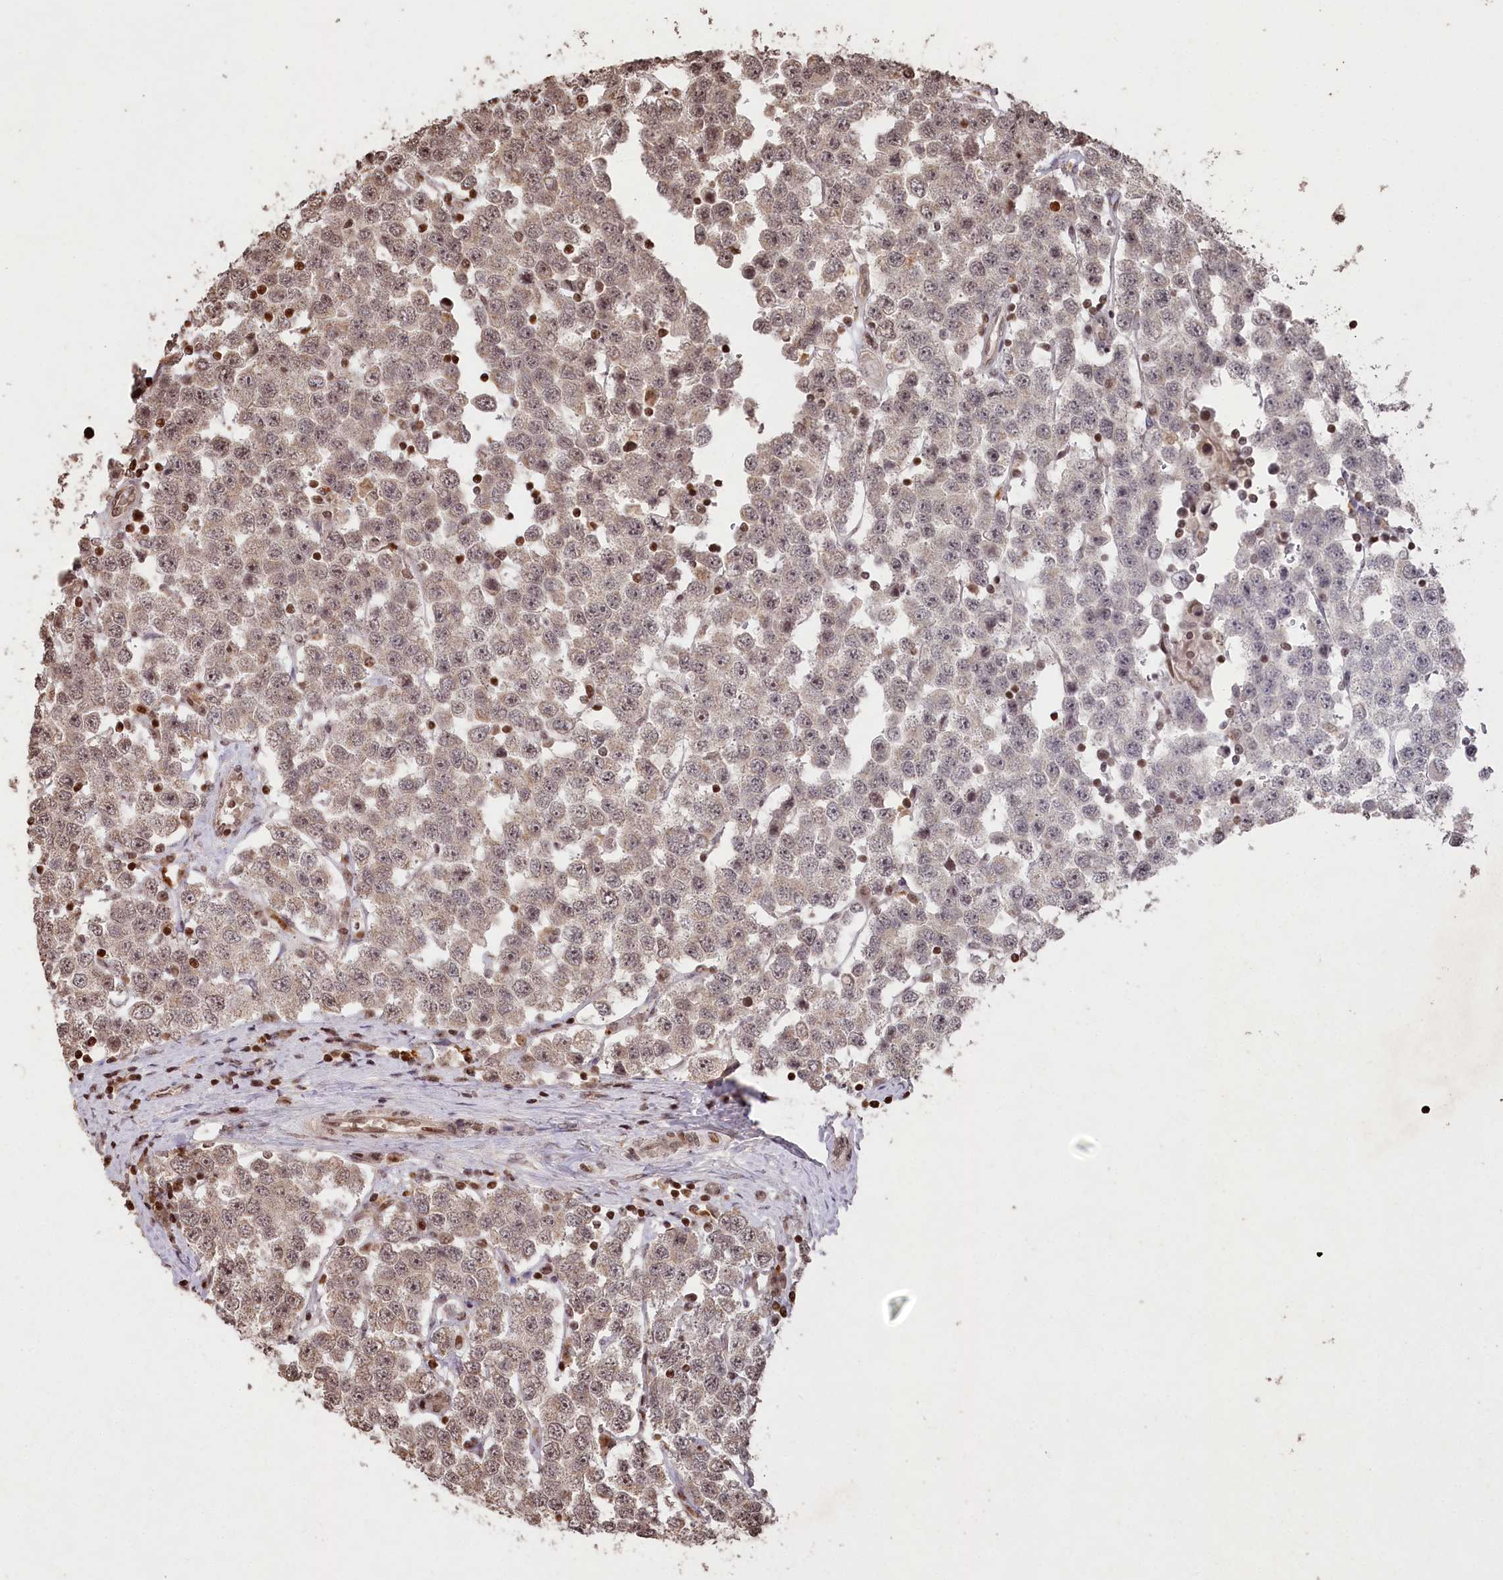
{"staining": {"intensity": "weak", "quantity": ">75%", "location": "nuclear"}, "tissue": "testis cancer", "cell_type": "Tumor cells", "image_type": "cancer", "snomed": [{"axis": "morphology", "description": "Seminoma, NOS"}, {"axis": "topography", "description": "Testis"}], "caption": "DAB (3,3'-diaminobenzidine) immunohistochemical staining of human testis seminoma exhibits weak nuclear protein staining in about >75% of tumor cells. (DAB = brown stain, brightfield microscopy at high magnification).", "gene": "CCSER2", "patient": {"sex": "male", "age": 28}}